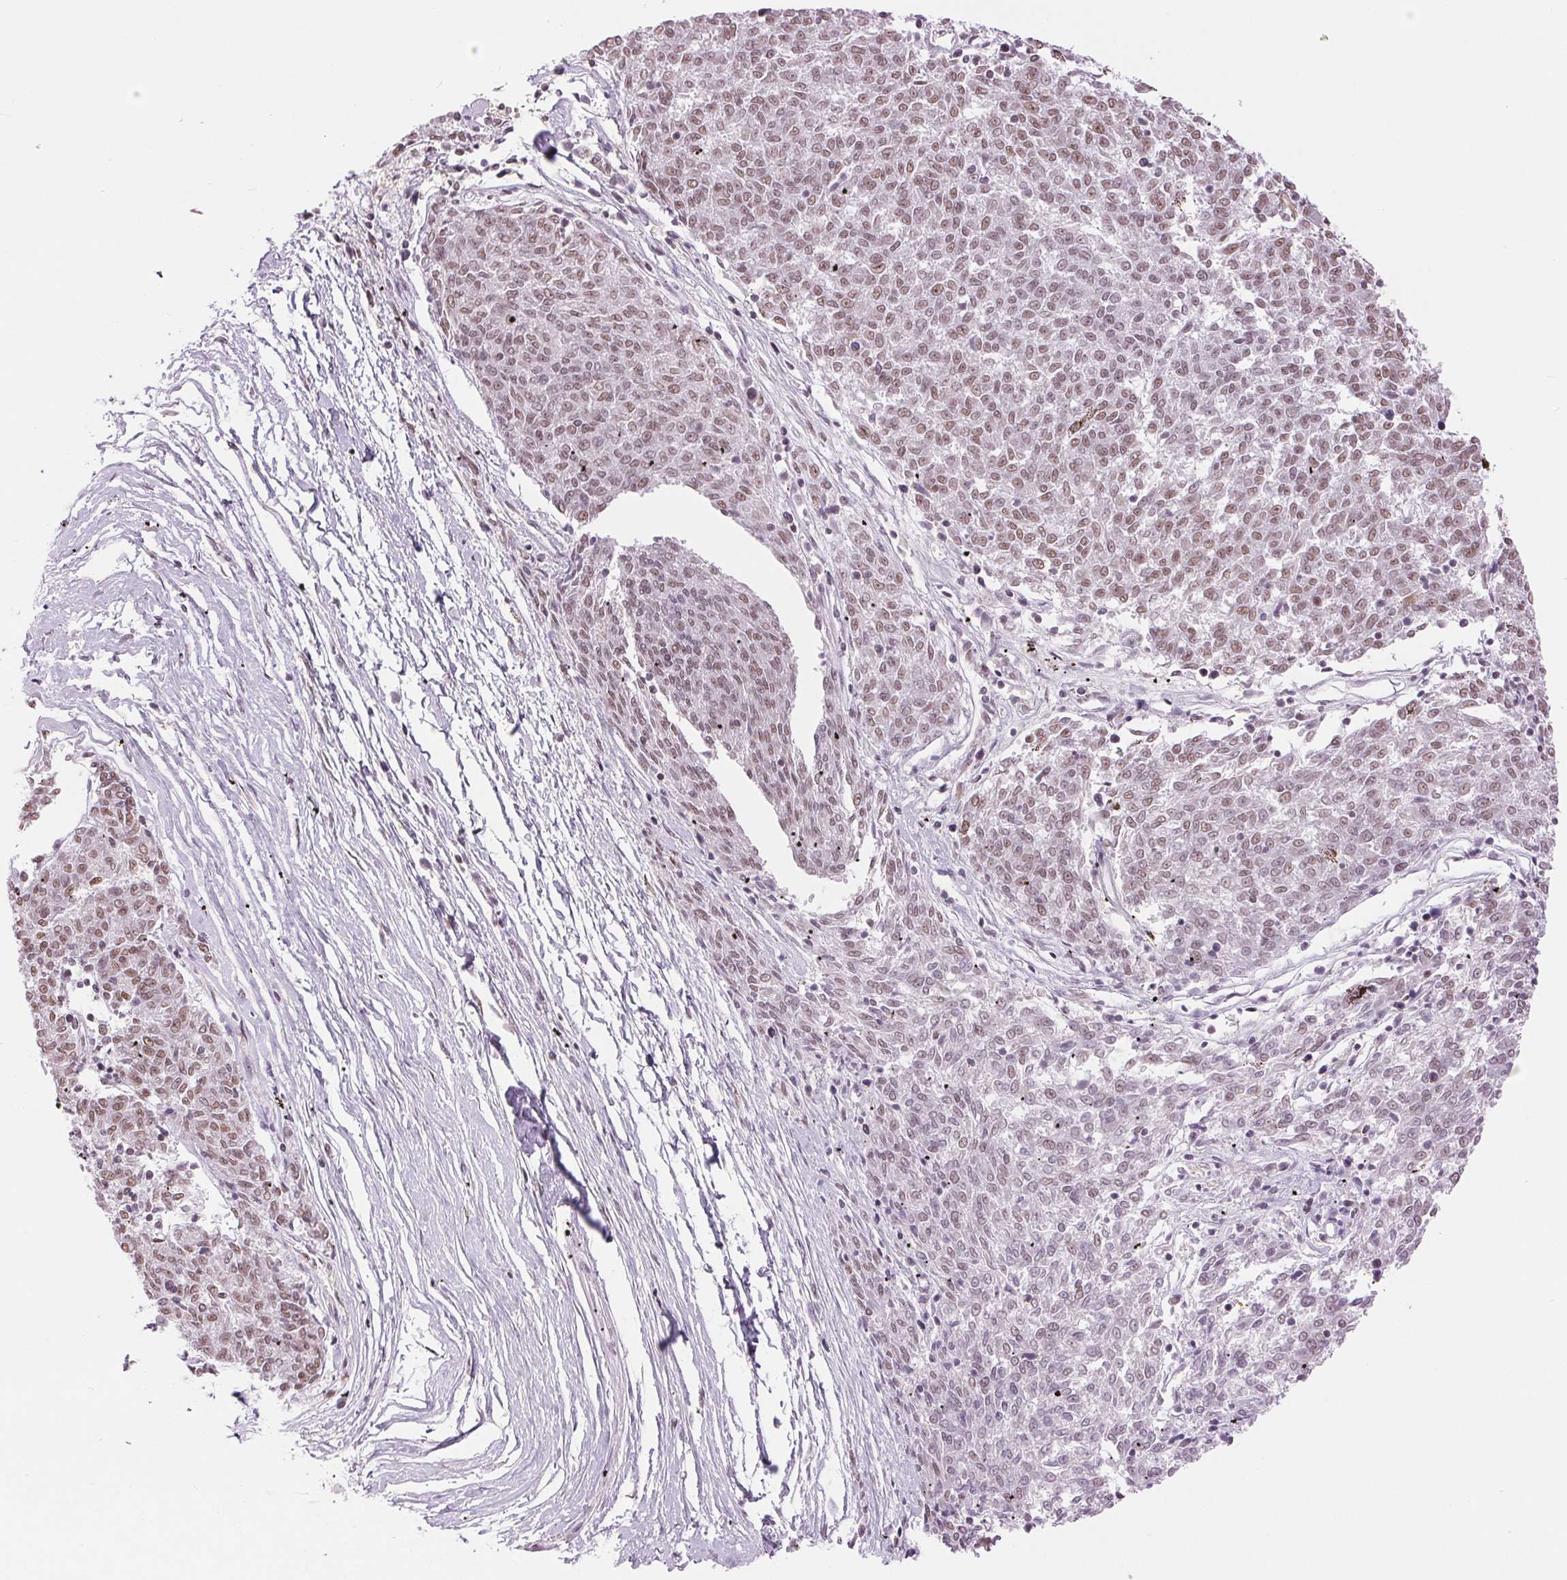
{"staining": {"intensity": "moderate", "quantity": ">75%", "location": "nuclear"}, "tissue": "melanoma", "cell_type": "Tumor cells", "image_type": "cancer", "snomed": [{"axis": "morphology", "description": "Malignant melanoma, NOS"}, {"axis": "topography", "description": "Skin"}], "caption": "High-magnification brightfield microscopy of melanoma stained with DAB (brown) and counterstained with hematoxylin (blue). tumor cells exhibit moderate nuclear positivity is appreciated in about>75% of cells.", "gene": "ZFR2", "patient": {"sex": "female", "age": 72}}